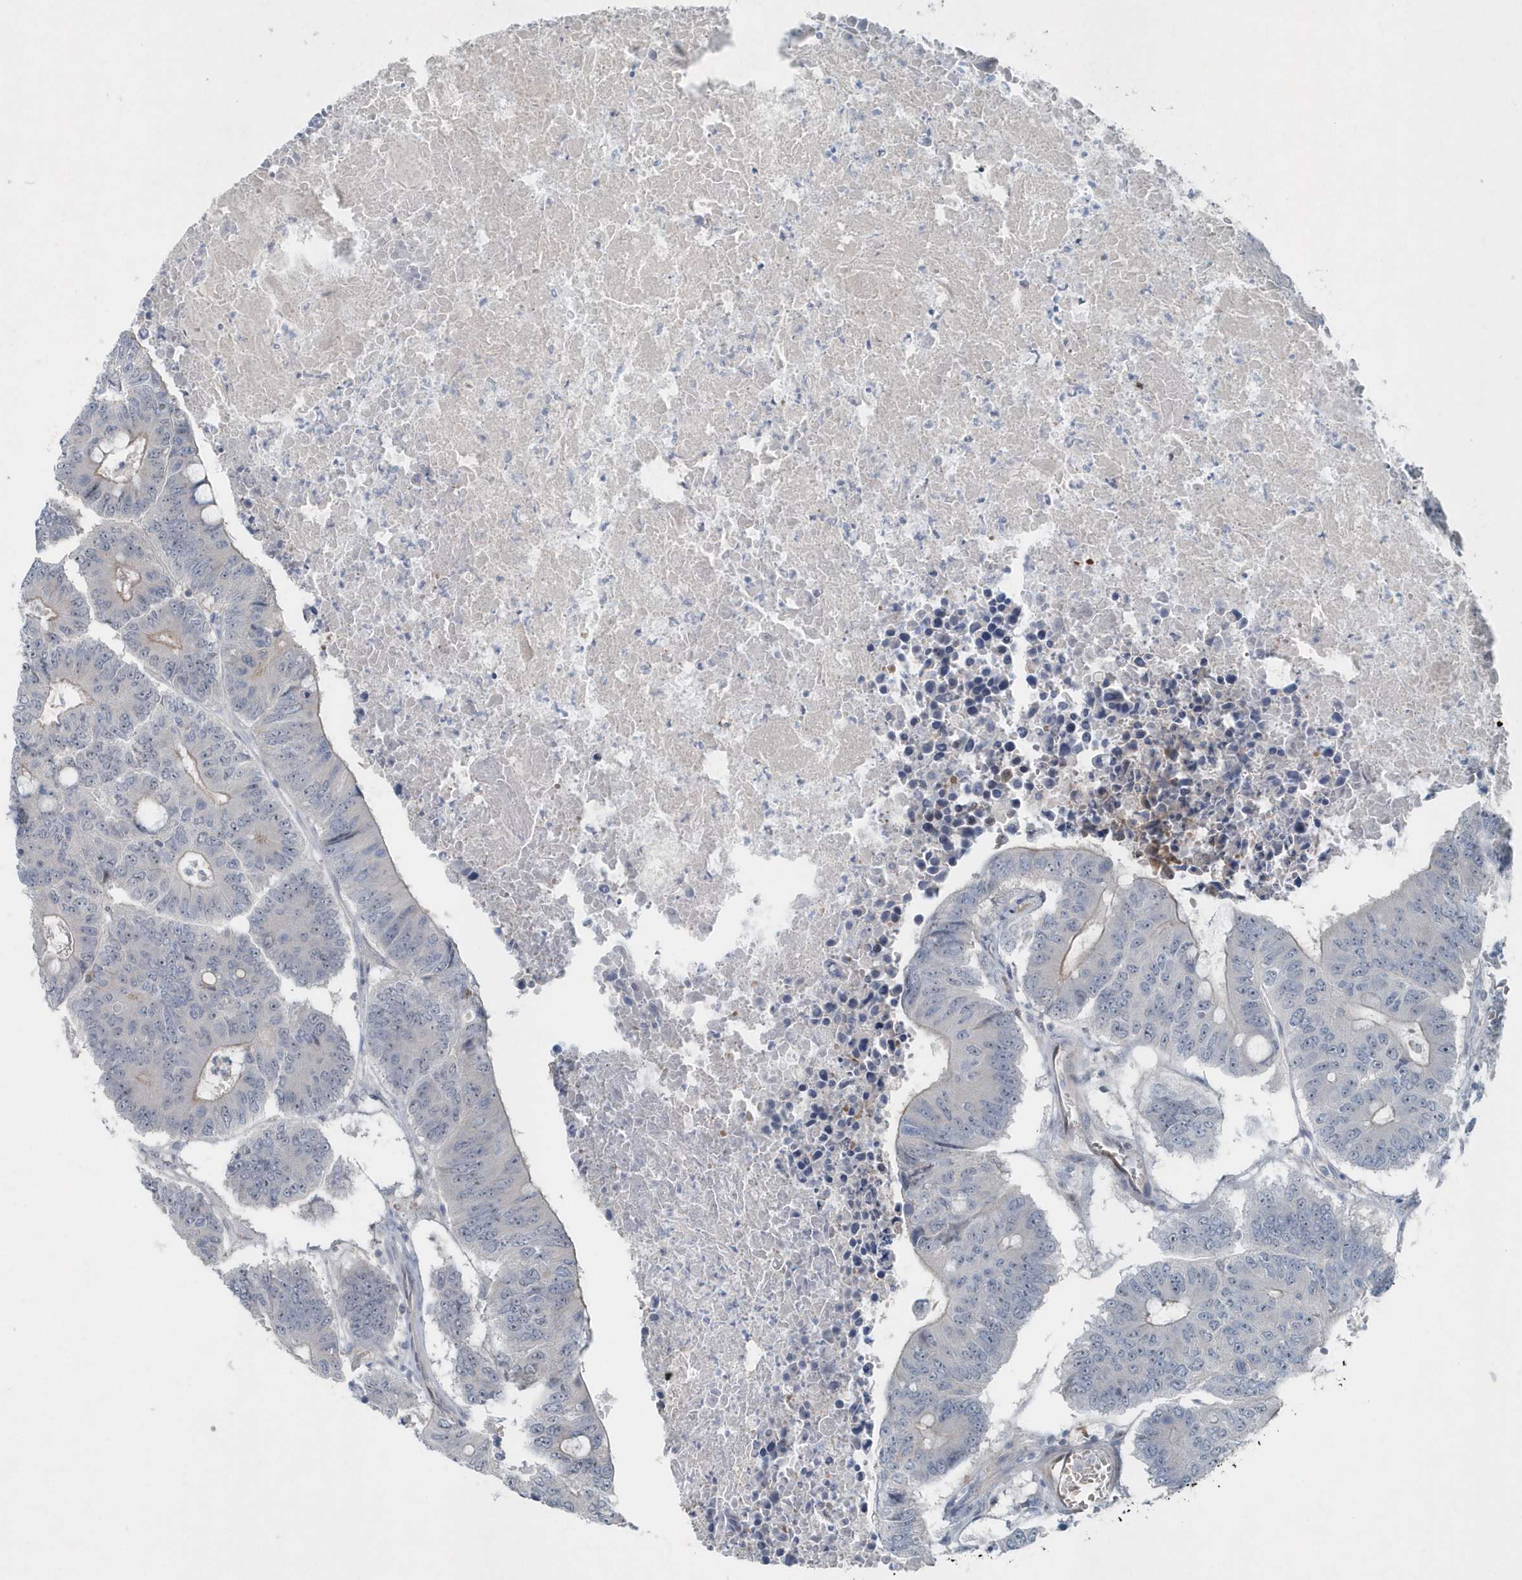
{"staining": {"intensity": "weak", "quantity": "<25%", "location": "cytoplasmic/membranous"}, "tissue": "colorectal cancer", "cell_type": "Tumor cells", "image_type": "cancer", "snomed": [{"axis": "morphology", "description": "Adenocarcinoma, NOS"}, {"axis": "topography", "description": "Colon"}], "caption": "Photomicrograph shows no significant protein positivity in tumor cells of colorectal cancer (adenocarcinoma).", "gene": "MCC", "patient": {"sex": "male", "age": 87}}